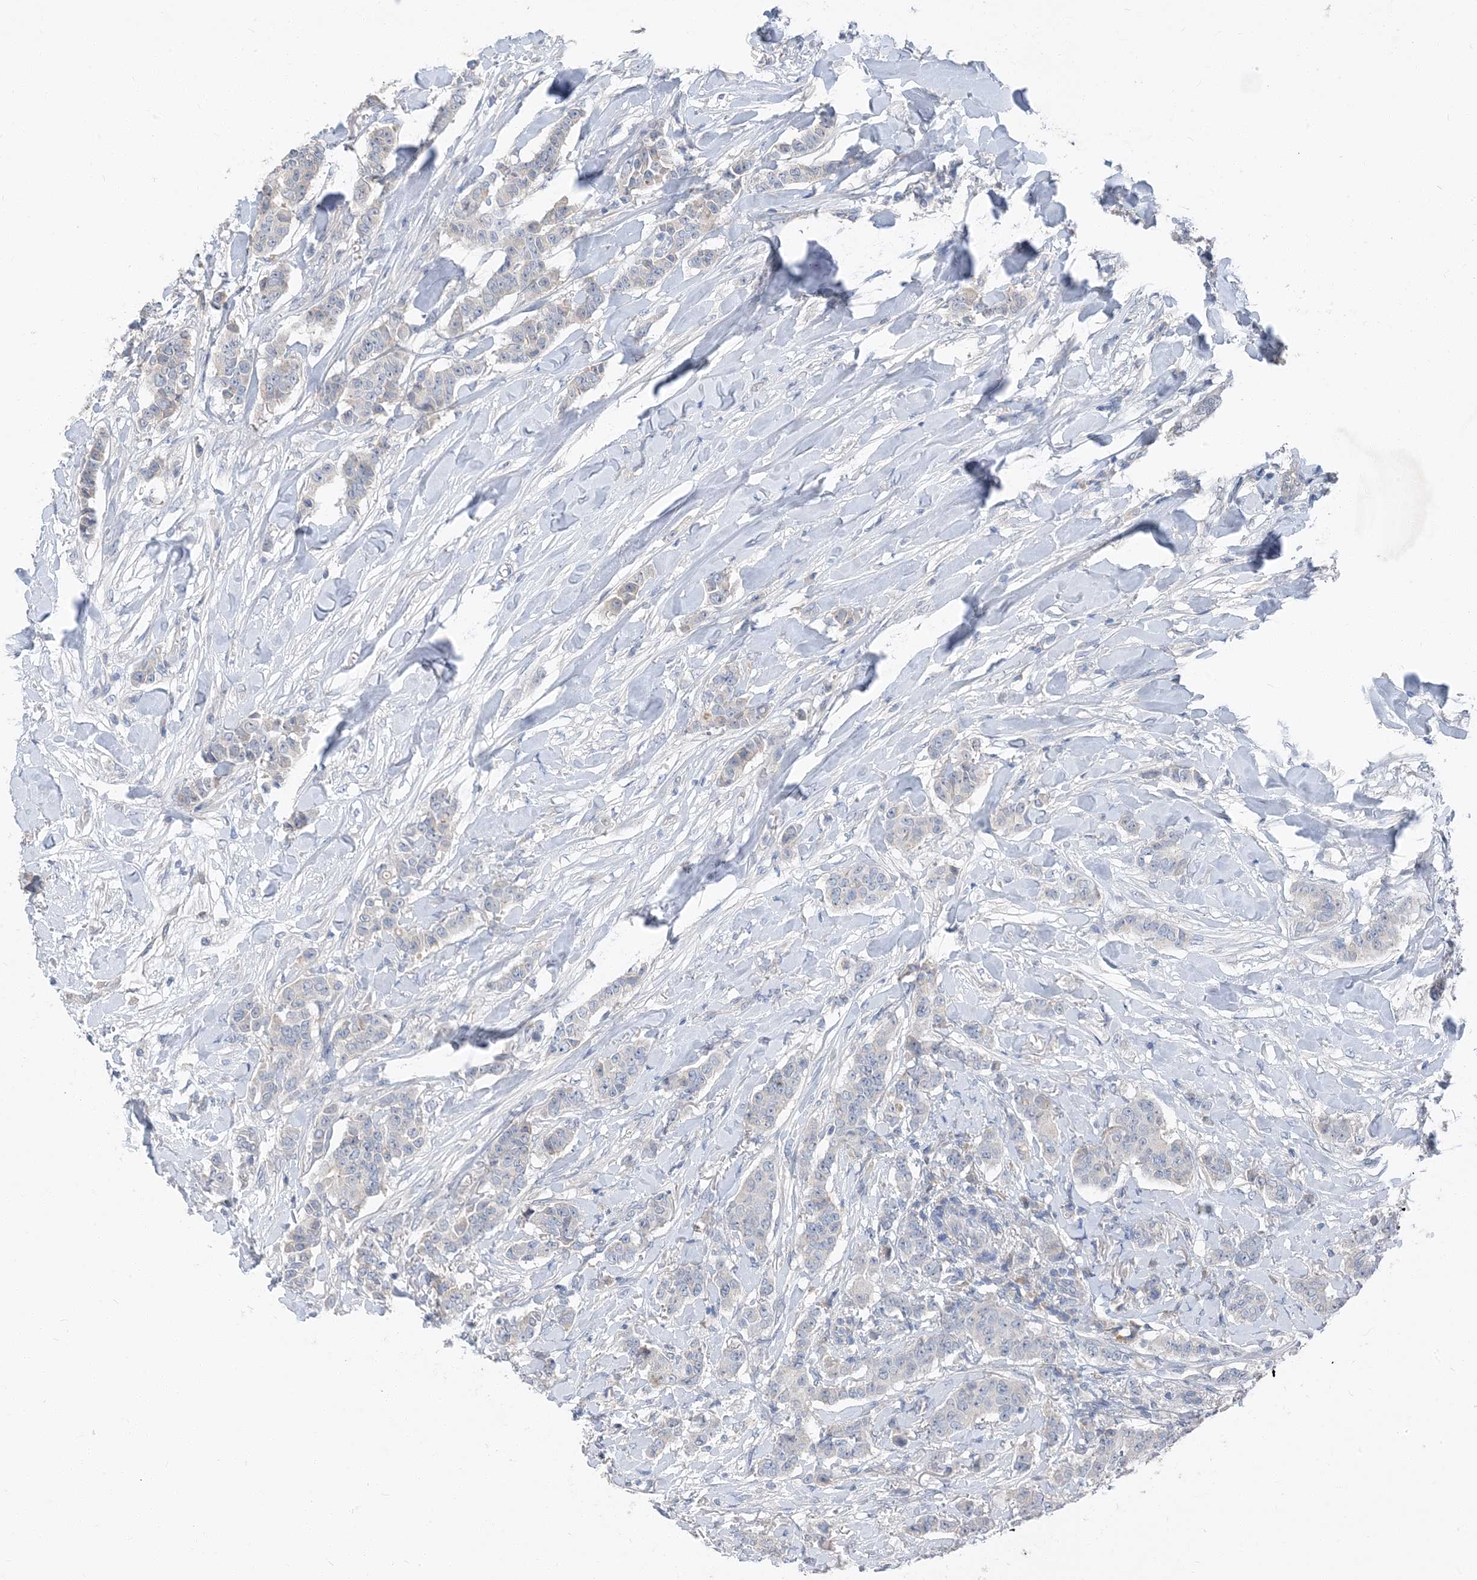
{"staining": {"intensity": "negative", "quantity": "none", "location": "none"}, "tissue": "breast cancer", "cell_type": "Tumor cells", "image_type": "cancer", "snomed": [{"axis": "morphology", "description": "Duct carcinoma"}, {"axis": "topography", "description": "Breast"}], "caption": "Protein analysis of breast cancer exhibits no significant positivity in tumor cells.", "gene": "NCOA7", "patient": {"sex": "female", "age": 40}}